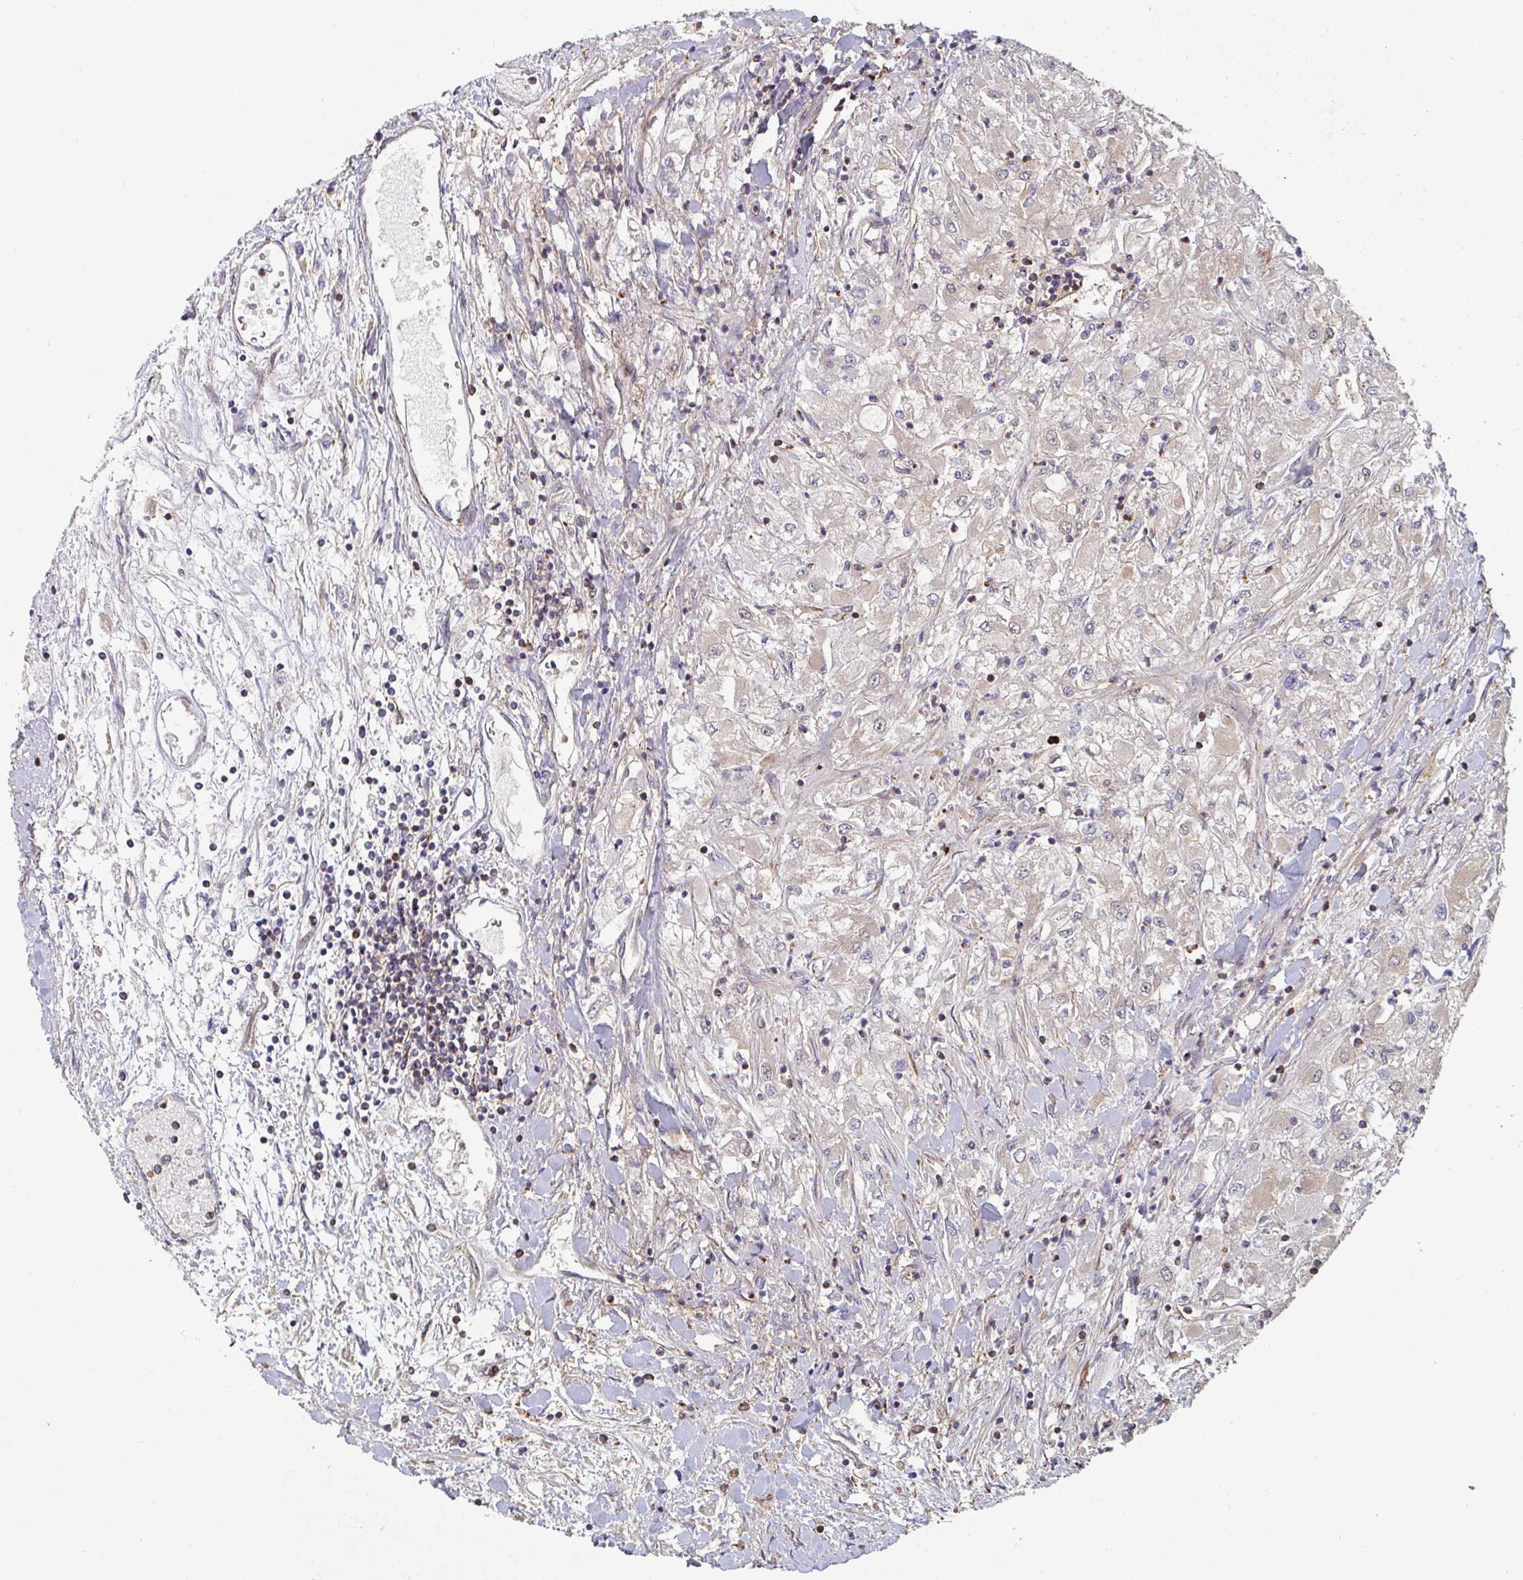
{"staining": {"intensity": "weak", "quantity": "<25%", "location": "cytoplasmic/membranous"}, "tissue": "renal cancer", "cell_type": "Tumor cells", "image_type": "cancer", "snomed": [{"axis": "morphology", "description": "Adenocarcinoma, NOS"}, {"axis": "topography", "description": "Kidney"}], "caption": "This is an IHC histopathology image of renal cancer. There is no staining in tumor cells.", "gene": "FZD2", "patient": {"sex": "male", "age": 80}}